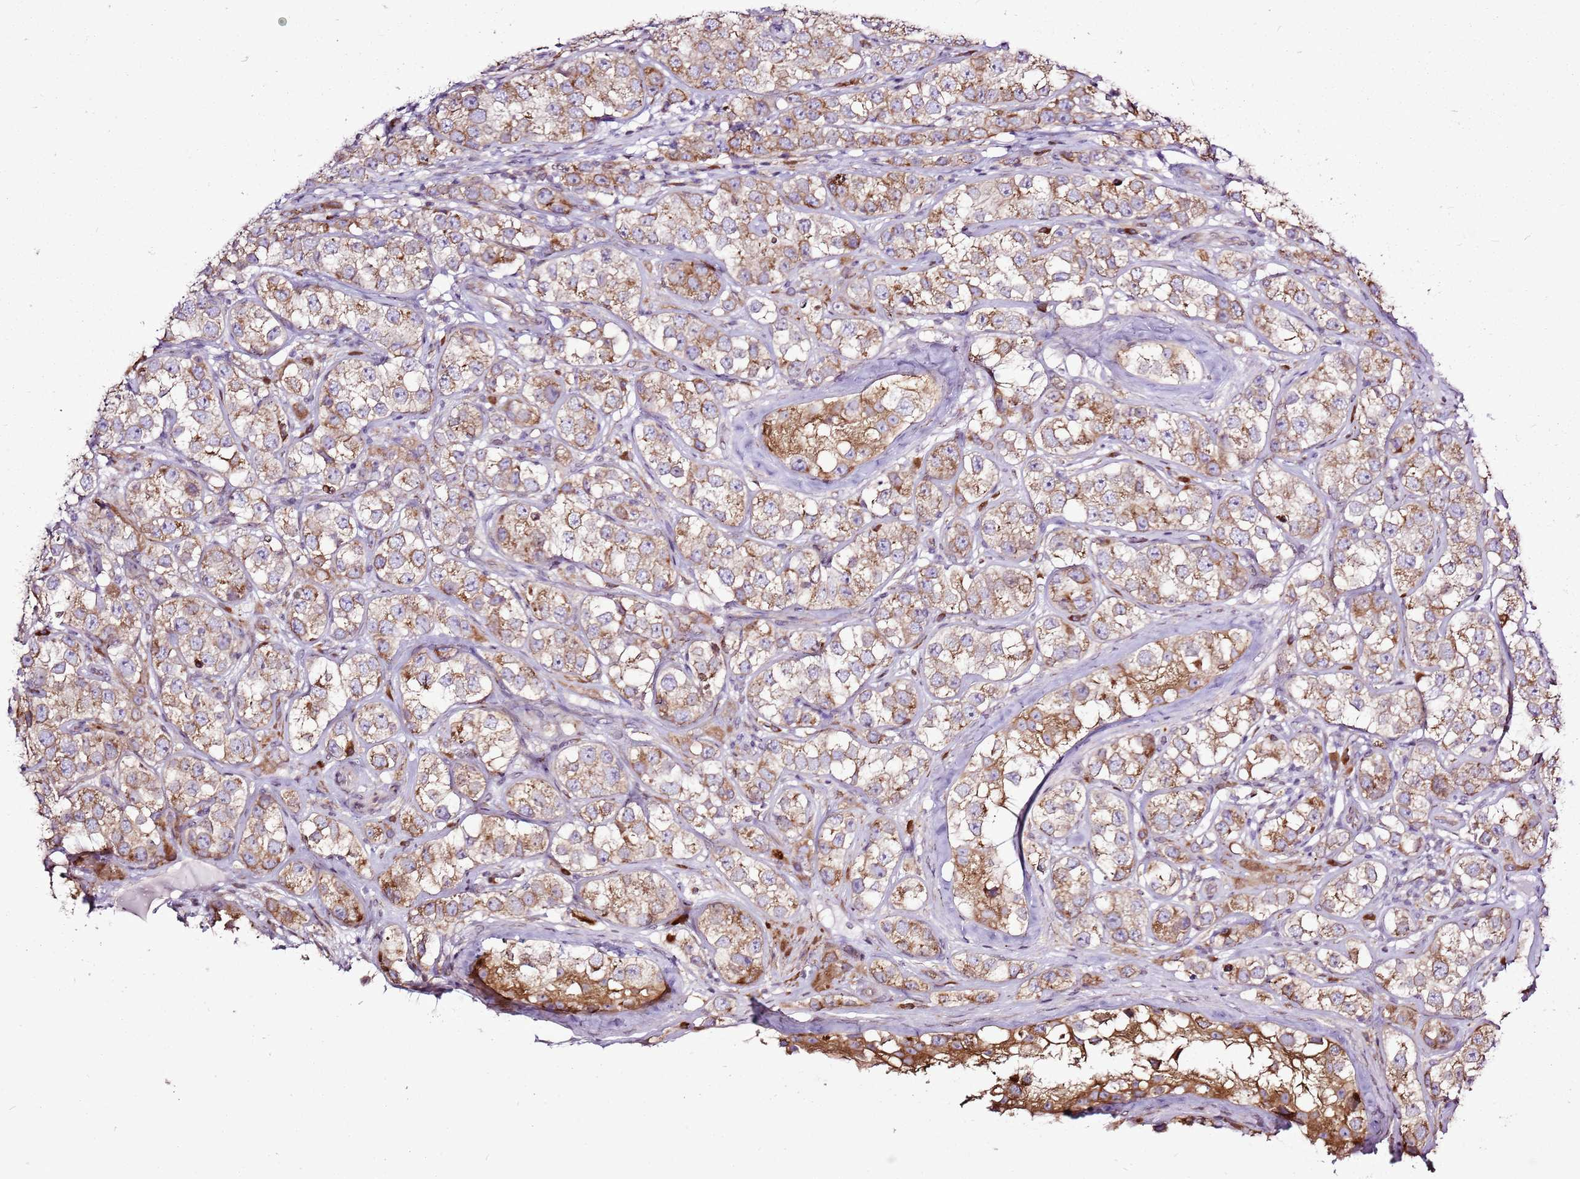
{"staining": {"intensity": "moderate", "quantity": ">75%", "location": "cytoplasmic/membranous"}, "tissue": "testis cancer", "cell_type": "Tumor cells", "image_type": "cancer", "snomed": [{"axis": "morphology", "description": "Seminoma, NOS"}, {"axis": "topography", "description": "Testis"}], "caption": "Immunohistochemistry histopathology image of testis seminoma stained for a protein (brown), which displays medium levels of moderate cytoplasmic/membranous expression in approximately >75% of tumor cells.", "gene": "TMED10", "patient": {"sex": "male", "age": 28}}